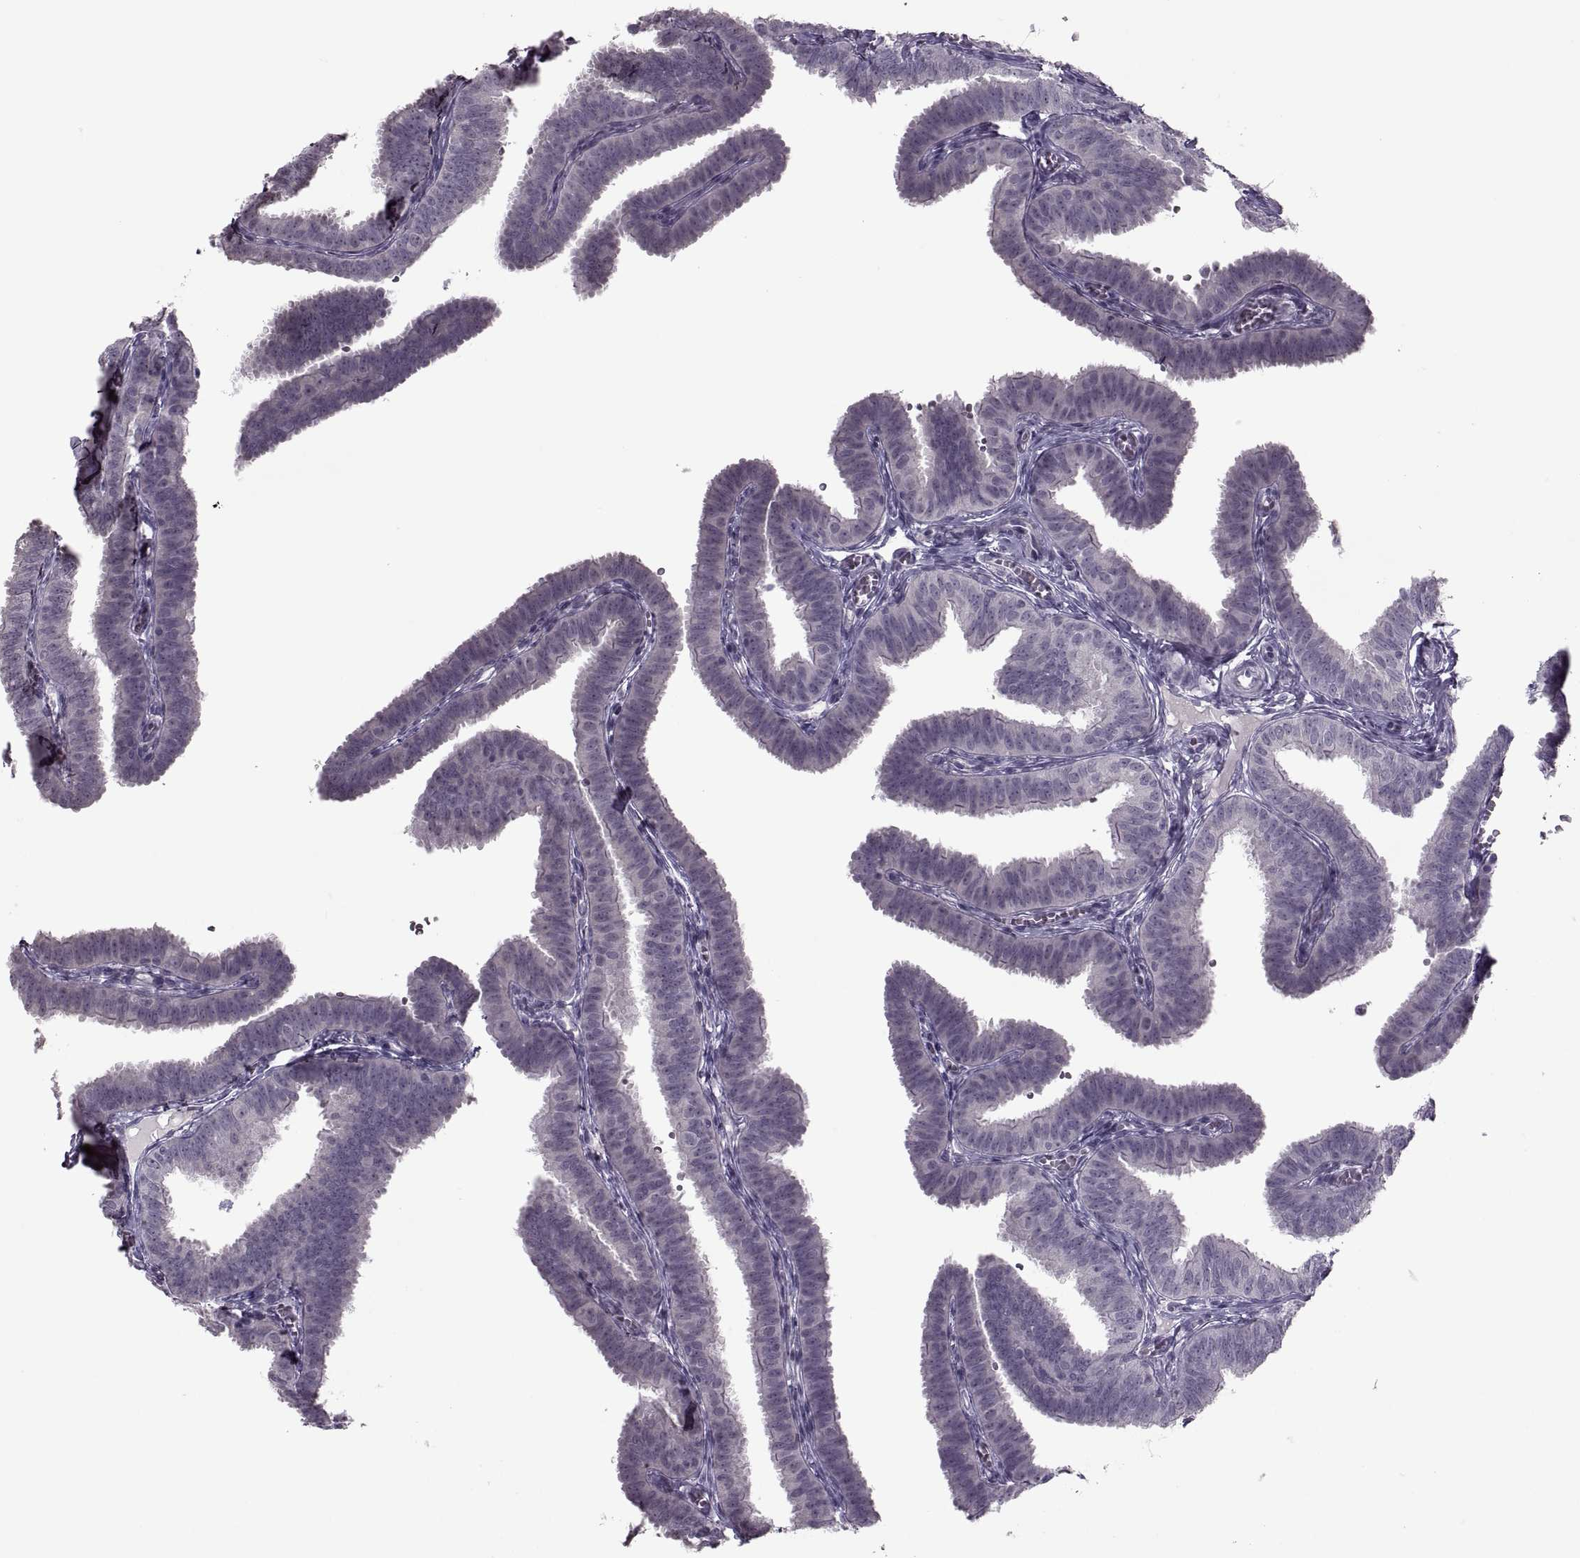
{"staining": {"intensity": "negative", "quantity": "none", "location": "none"}, "tissue": "fallopian tube", "cell_type": "Glandular cells", "image_type": "normal", "snomed": [{"axis": "morphology", "description": "Normal tissue, NOS"}, {"axis": "topography", "description": "Fallopian tube"}], "caption": "The image displays no staining of glandular cells in unremarkable fallopian tube. The staining was performed using DAB to visualize the protein expression in brown, while the nuclei were stained in blue with hematoxylin (Magnification: 20x).", "gene": "MGAT4D", "patient": {"sex": "female", "age": 25}}